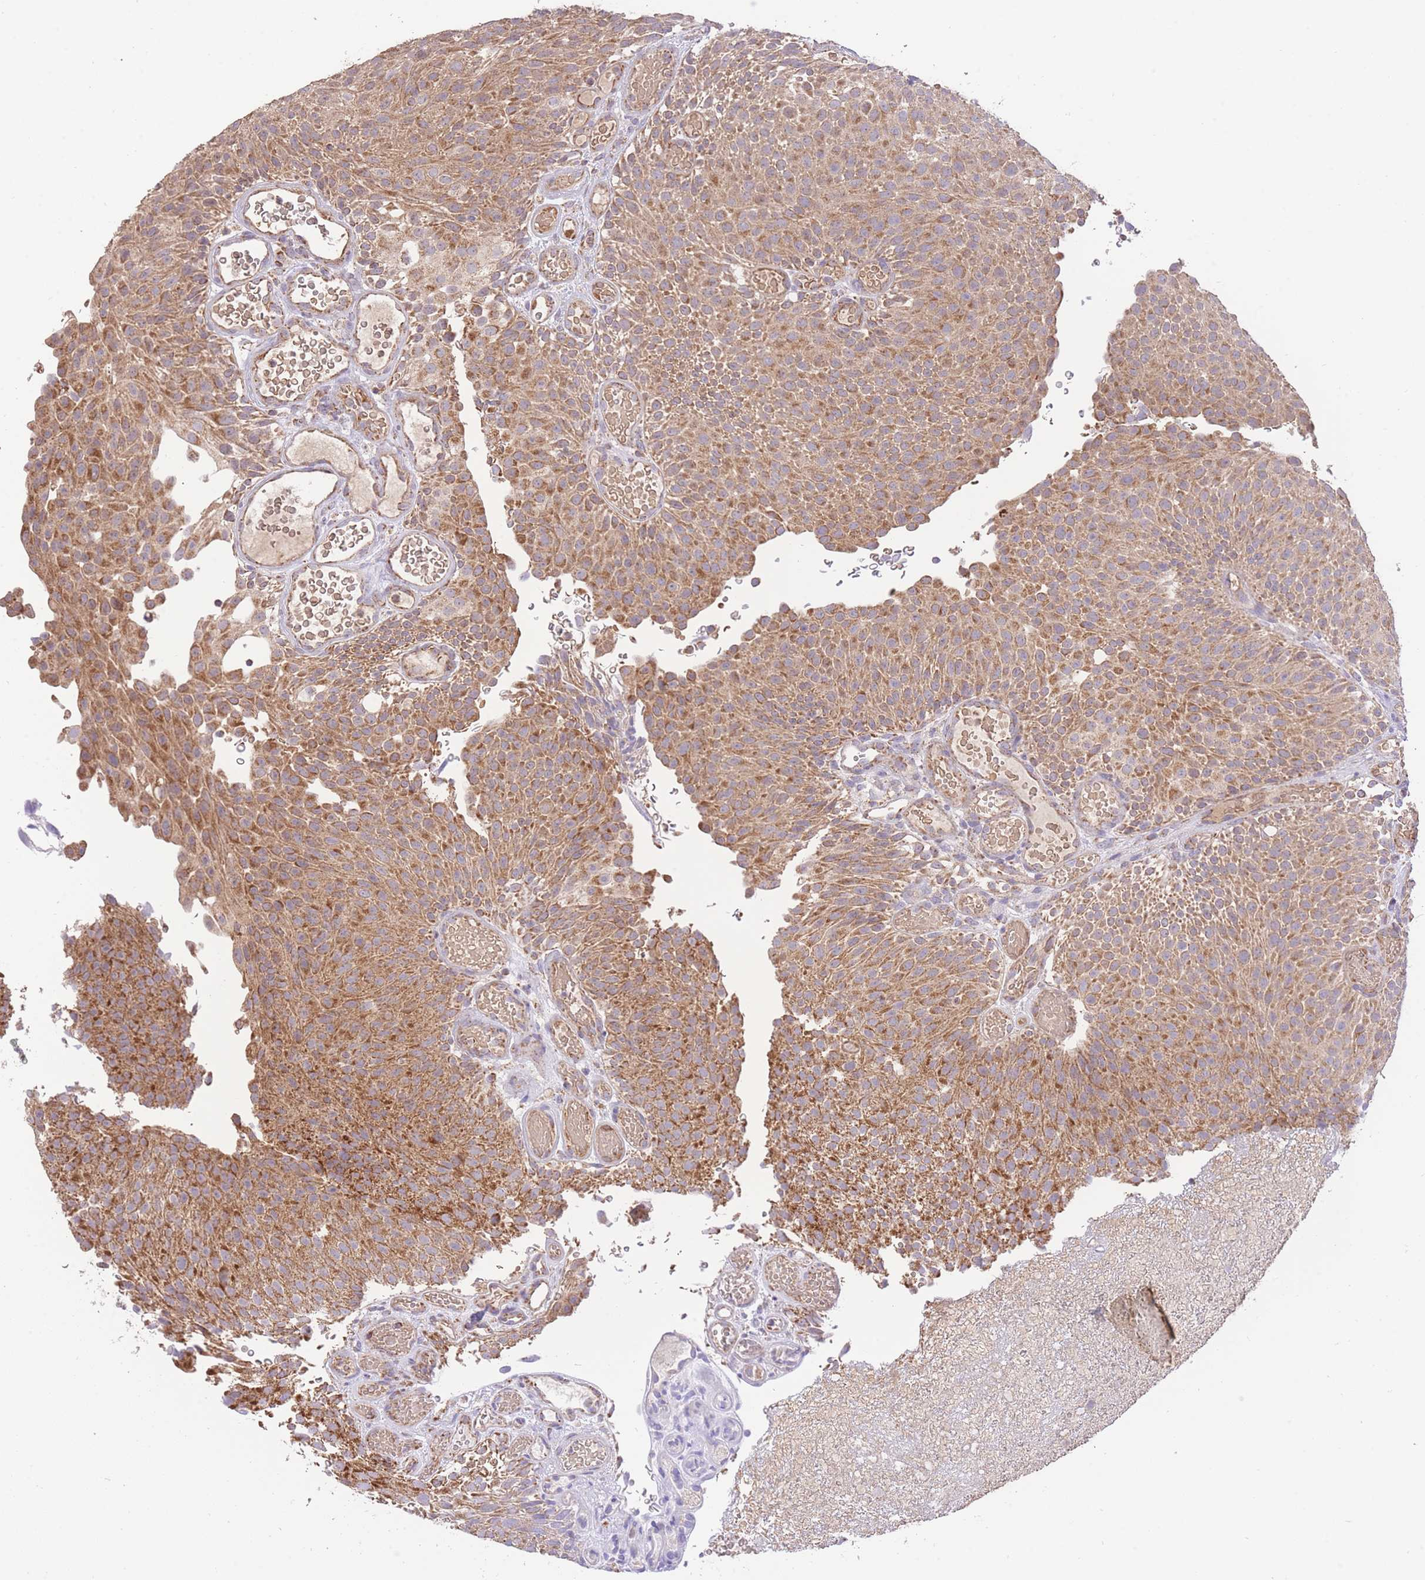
{"staining": {"intensity": "moderate", "quantity": ">75%", "location": "cytoplasmic/membranous"}, "tissue": "urothelial cancer", "cell_type": "Tumor cells", "image_type": "cancer", "snomed": [{"axis": "morphology", "description": "Urothelial carcinoma, Low grade"}, {"axis": "topography", "description": "Urinary bladder"}], "caption": "Immunohistochemical staining of human urothelial cancer reveals medium levels of moderate cytoplasmic/membranous staining in about >75% of tumor cells. Using DAB (3,3'-diaminobenzidine) (brown) and hematoxylin (blue) stains, captured at high magnification using brightfield microscopy.", "gene": "PREP", "patient": {"sex": "male", "age": 78}}